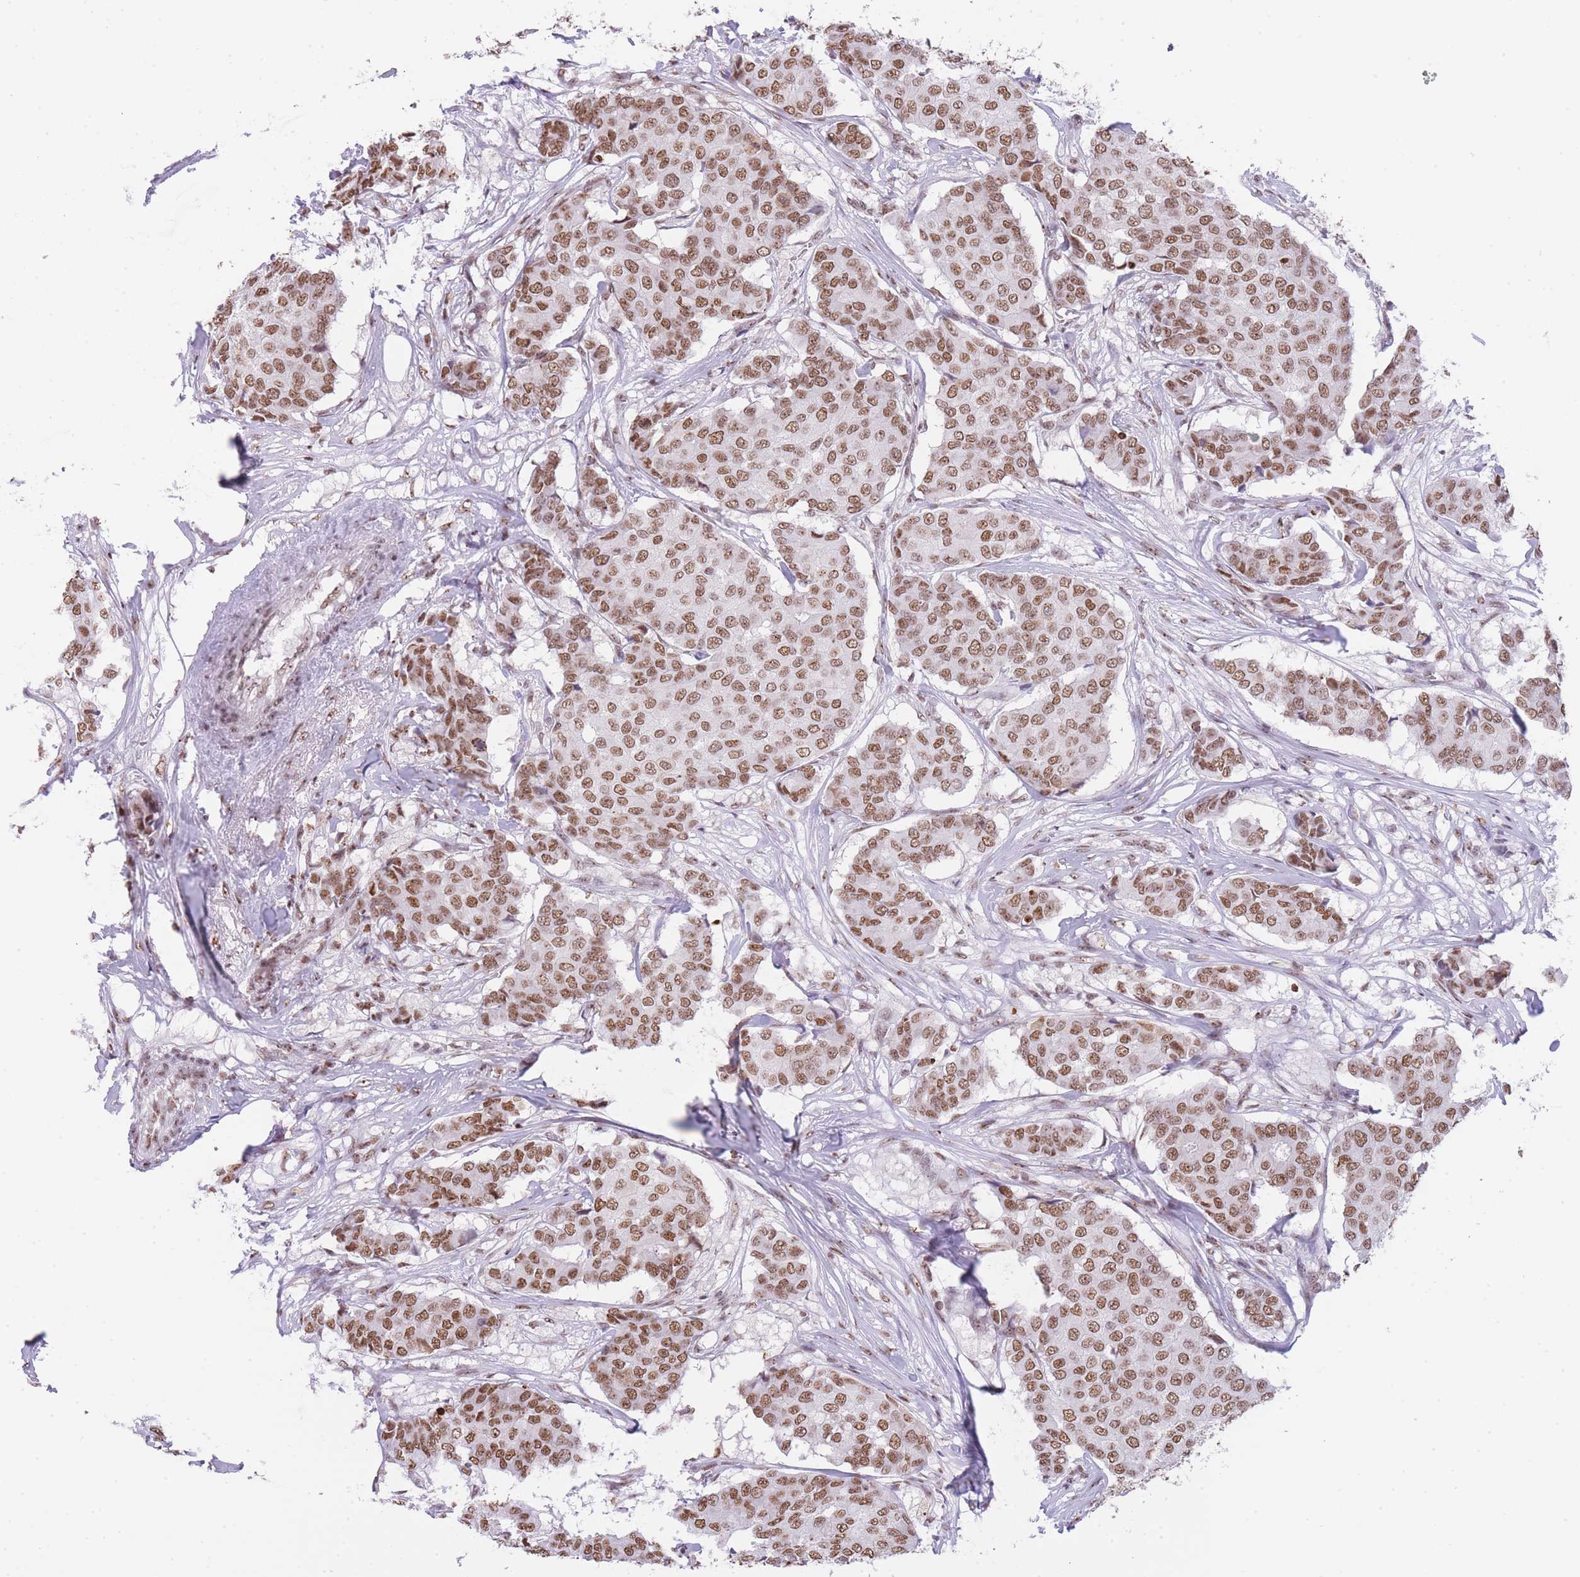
{"staining": {"intensity": "moderate", "quantity": ">75%", "location": "nuclear"}, "tissue": "breast cancer", "cell_type": "Tumor cells", "image_type": "cancer", "snomed": [{"axis": "morphology", "description": "Duct carcinoma"}, {"axis": "topography", "description": "Breast"}], "caption": "About >75% of tumor cells in human breast invasive ductal carcinoma show moderate nuclear protein staining as visualized by brown immunohistochemical staining.", "gene": "EVC2", "patient": {"sex": "female", "age": 75}}